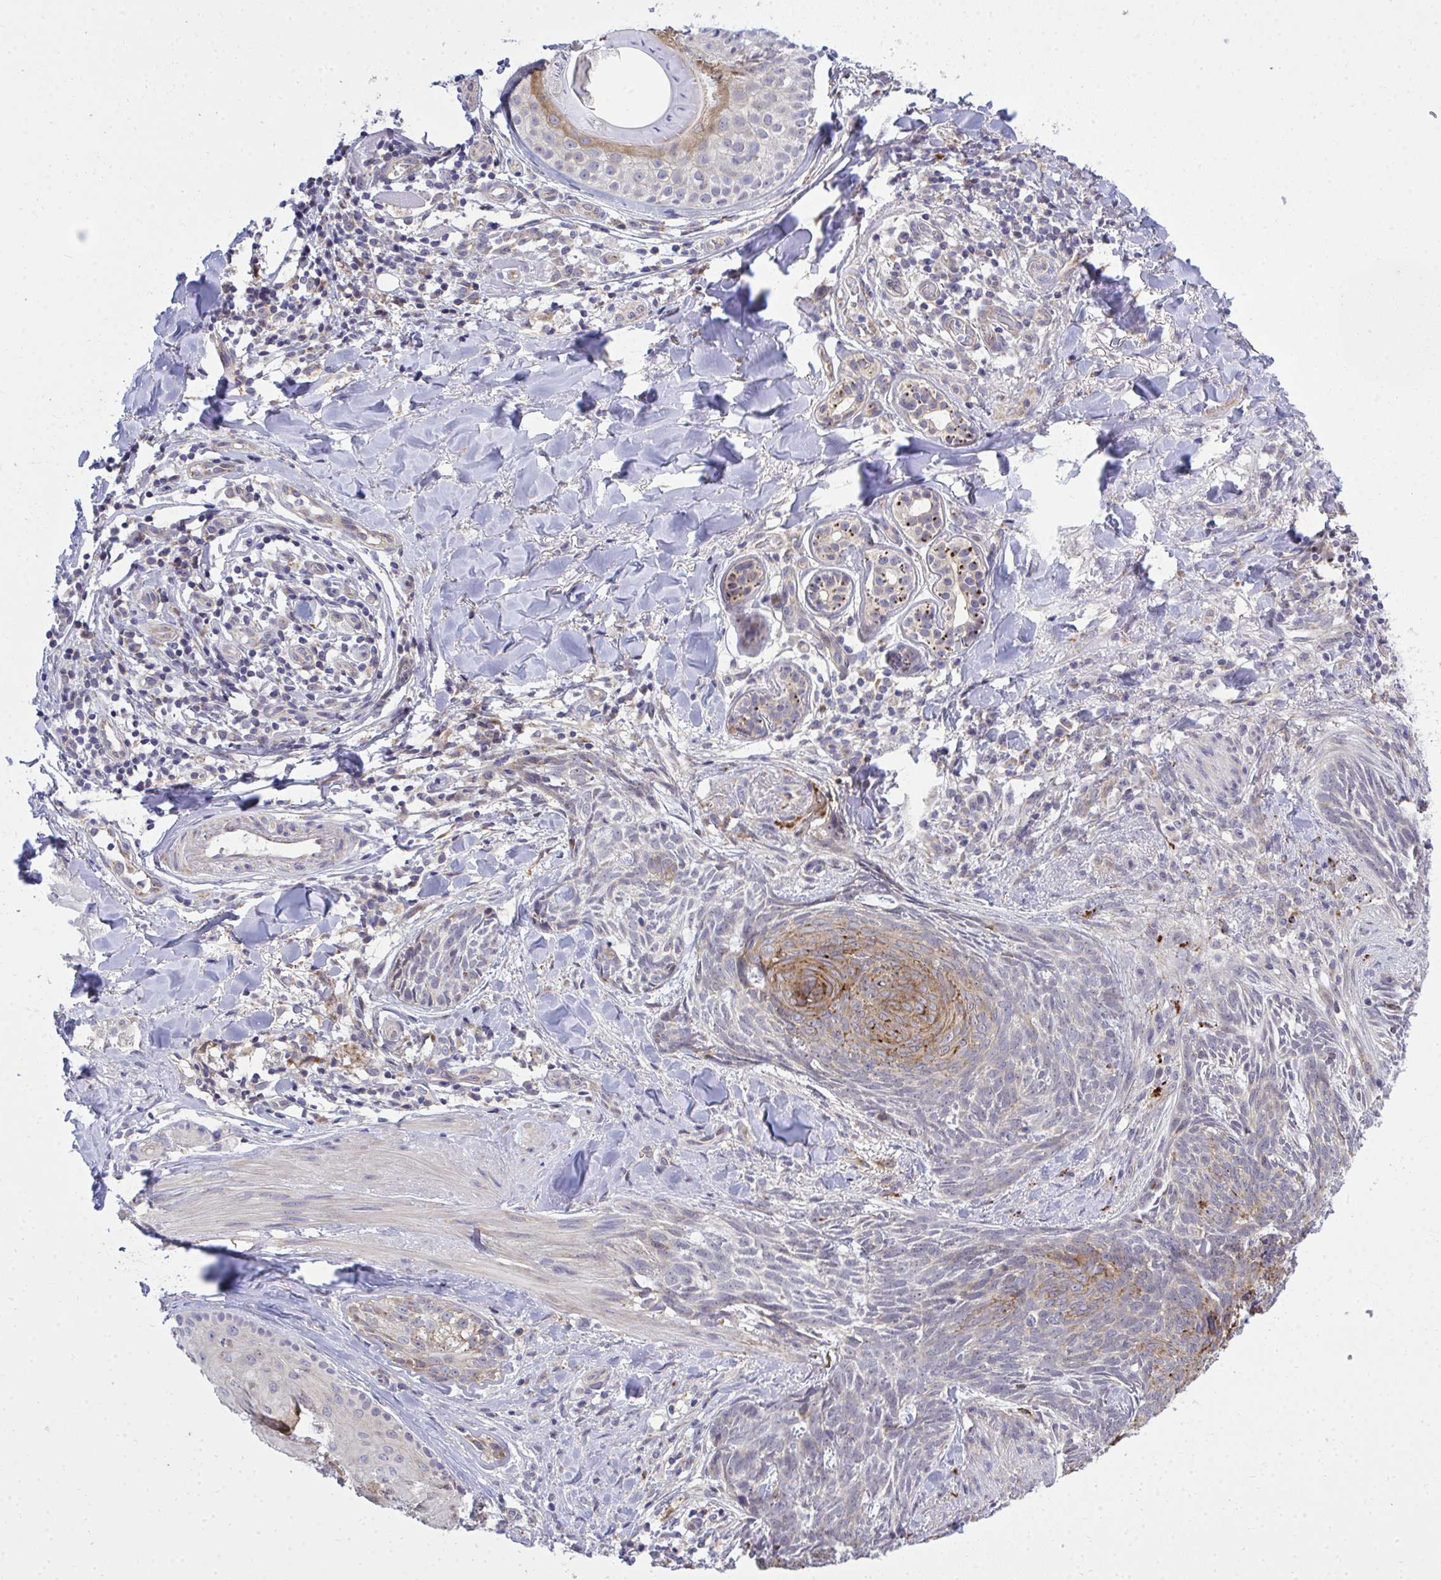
{"staining": {"intensity": "moderate", "quantity": "<25%", "location": "cytoplasmic/membranous"}, "tissue": "skin cancer", "cell_type": "Tumor cells", "image_type": "cancer", "snomed": [{"axis": "morphology", "description": "Basal cell carcinoma"}, {"axis": "topography", "description": "Skin"}], "caption": "A photomicrograph of human skin basal cell carcinoma stained for a protein exhibits moderate cytoplasmic/membranous brown staining in tumor cells. (IHC, brightfield microscopy, high magnification).", "gene": "XAF1", "patient": {"sex": "female", "age": 93}}